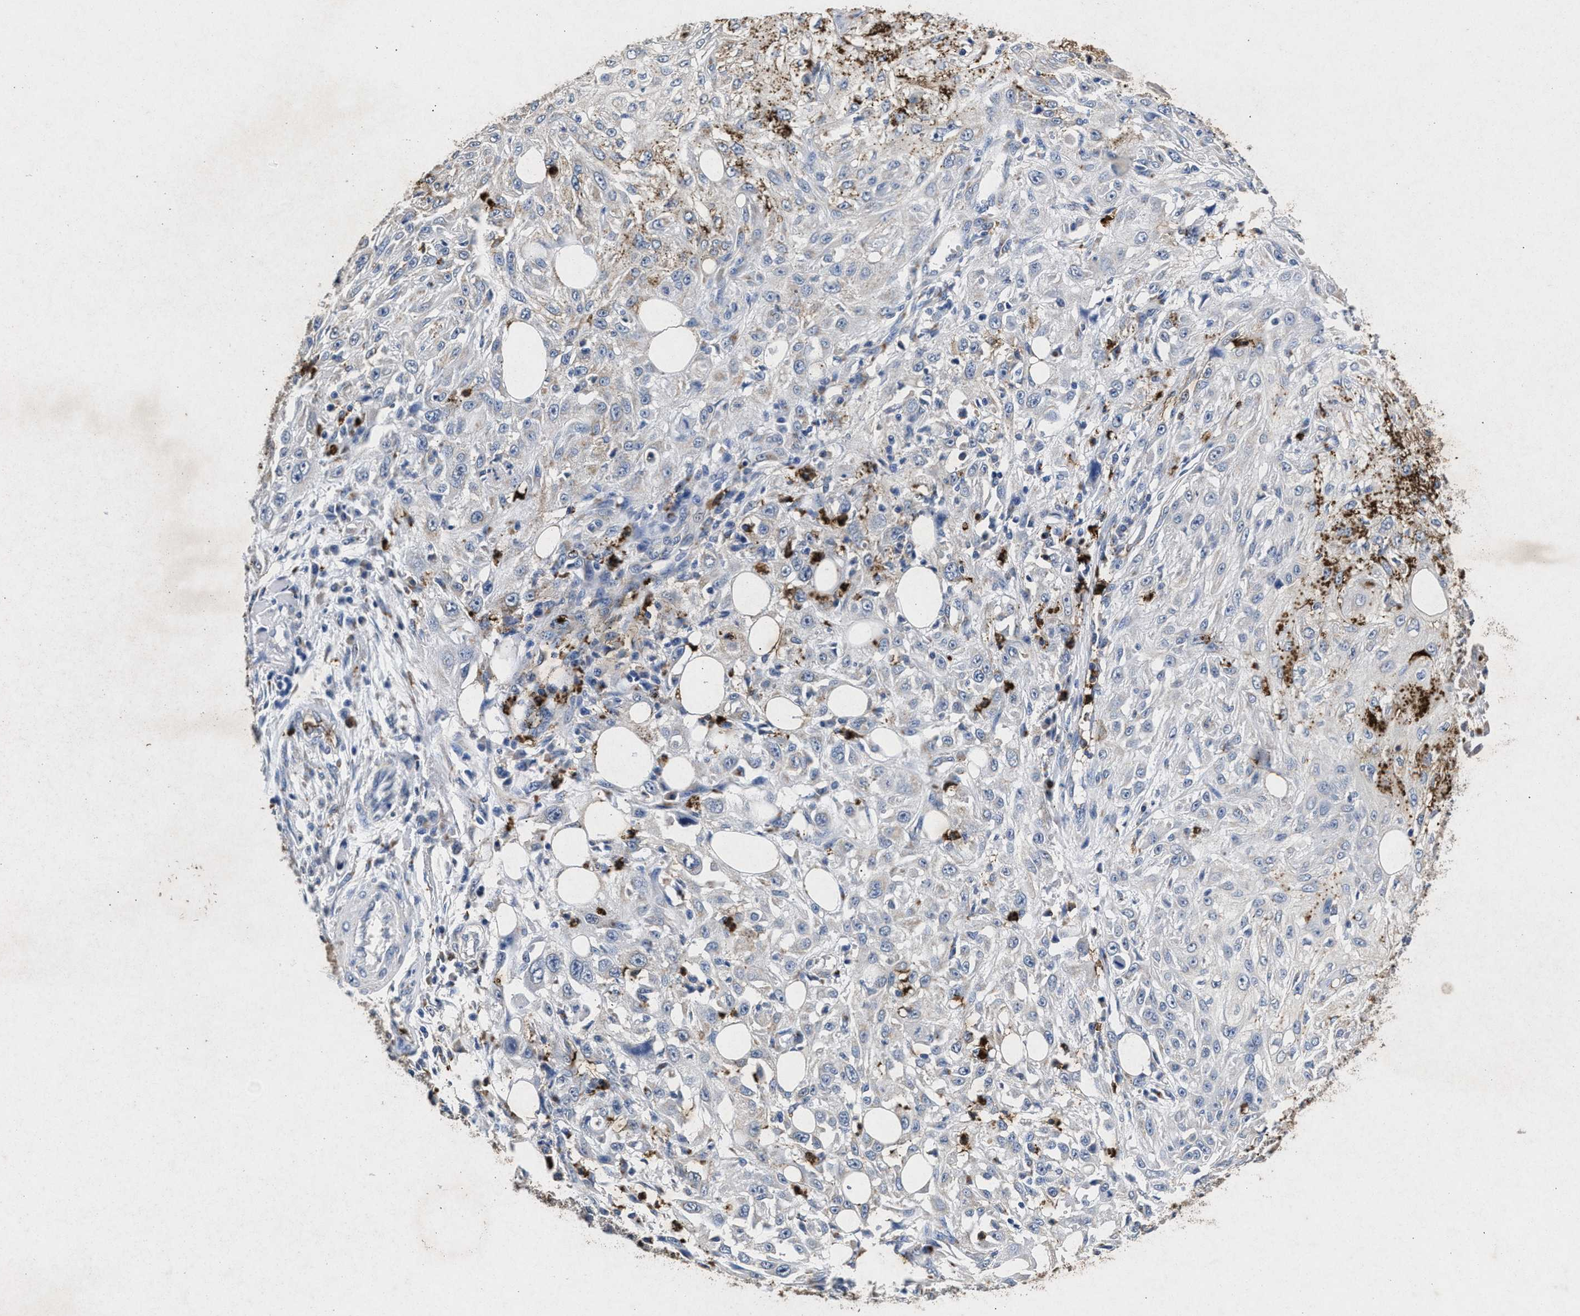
{"staining": {"intensity": "moderate", "quantity": "<25%", "location": "cytoplasmic/membranous"}, "tissue": "skin cancer", "cell_type": "Tumor cells", "image_type": "cancer", "snomed": [{"axis": "morphology", "description": "Squamous cell carcinoma, NOS"}, {"axis": "topography", "description": "Skin"}], "caption": "A low amount of moderate cytoplasmic/membranous expression is seen in approximately <25% of tumor cells in skin cancer (squamous cell carcinoma) tissue.", "gene": "LTB4R2", "patient": {"sex": "male", "age": 75}}